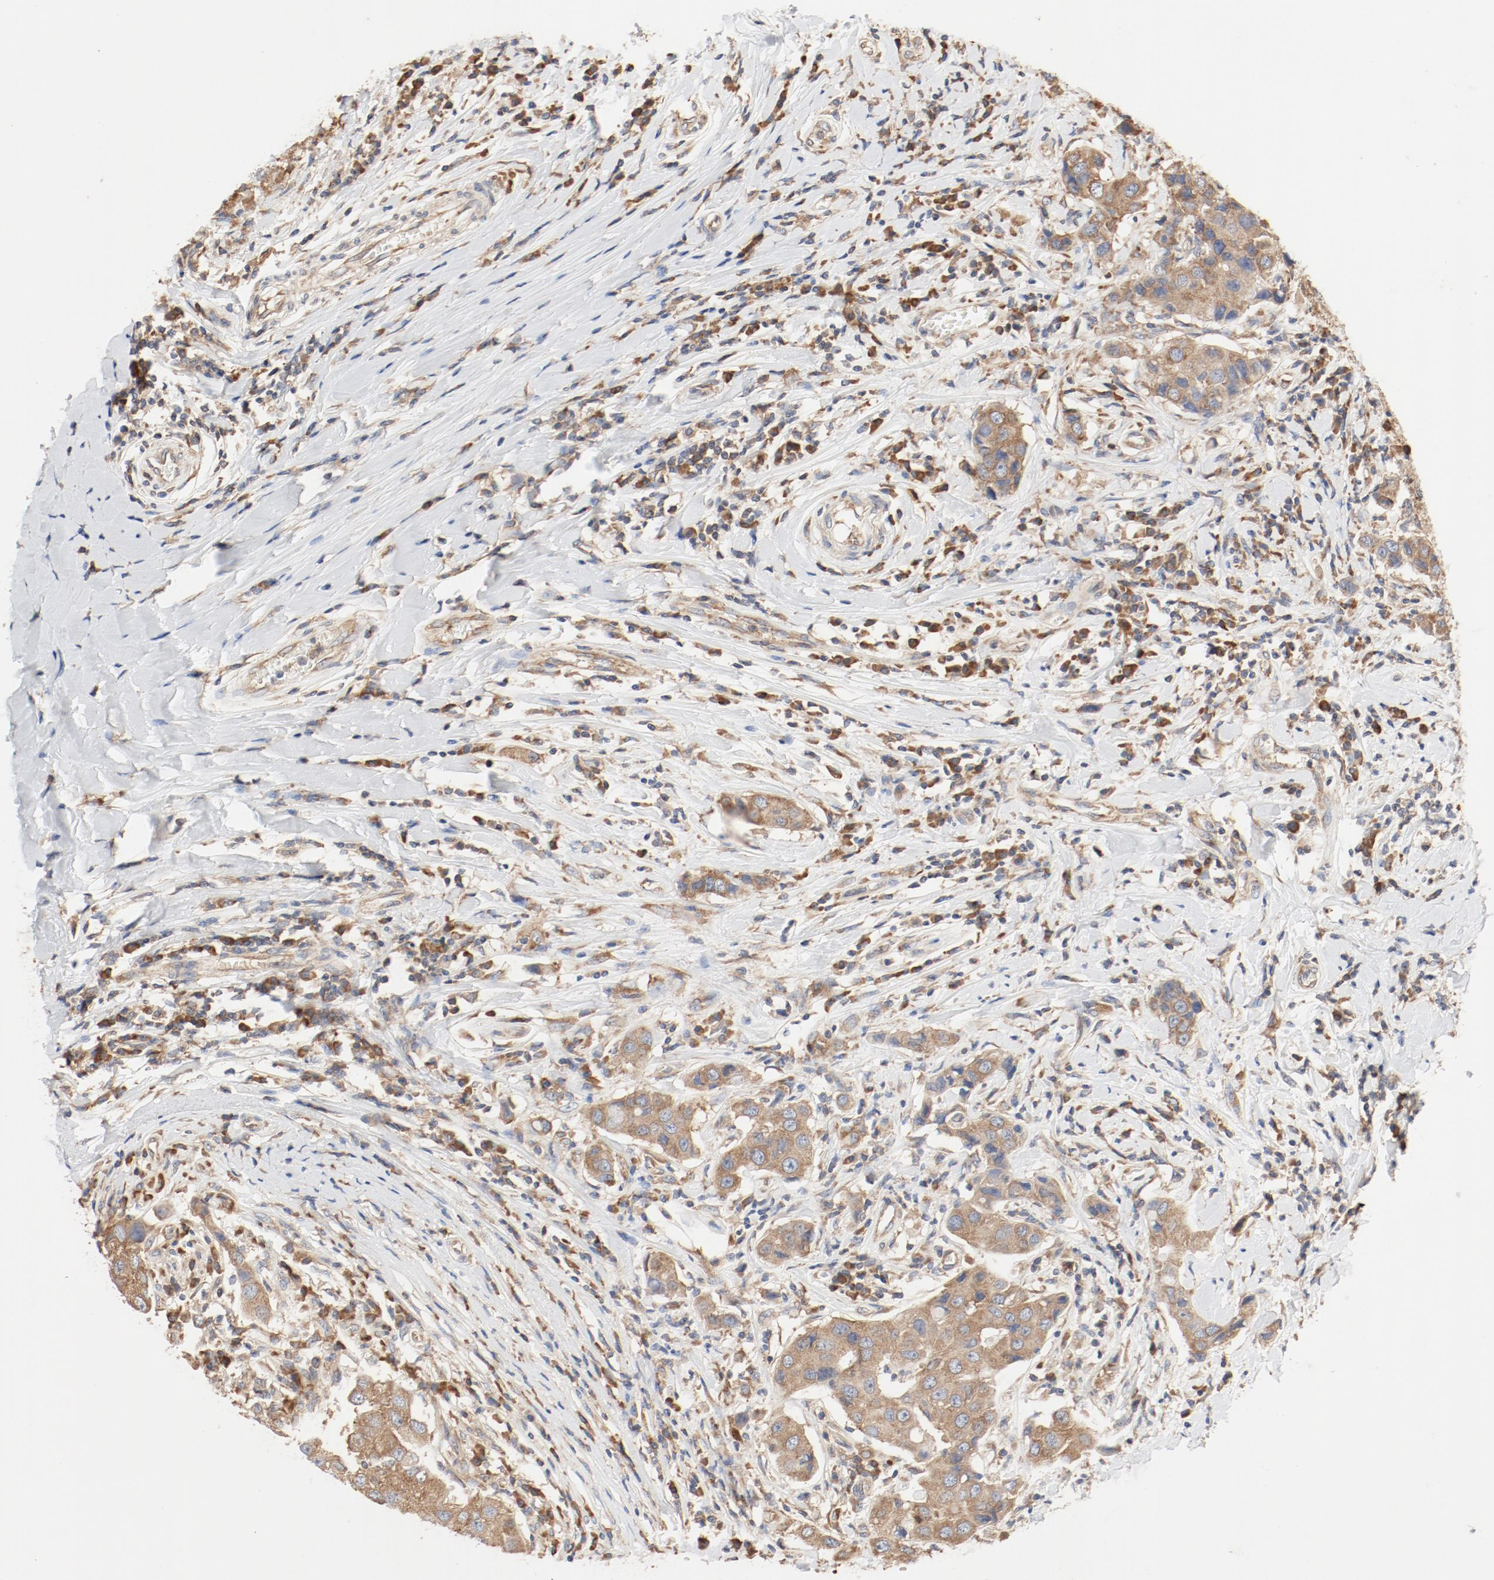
{"staining": {"intensity": "moderate", "quantity": ">75%", "location": "cytoplasmic/membranous"}, "tissue": "breast cancer", "cell_type": "Tumor cells", "image_type": "cancer", "snomed": [{"axis": "morphology", "description": "Duct carcinoma"}, {"axis": "topography", "description": "Breast"}], "caption": "Tumor cells exhibit medium levels of moderate cytoplasmic/membranous positivity in approximately >75% of cells in human breast infiltrating ductal carcinoma. Immunohistochemistry (ihc) stains the protein in brown and the nuclei are stained blue.", "gene": "RPS6", "patient": {"sex": "female", "age": 27}}